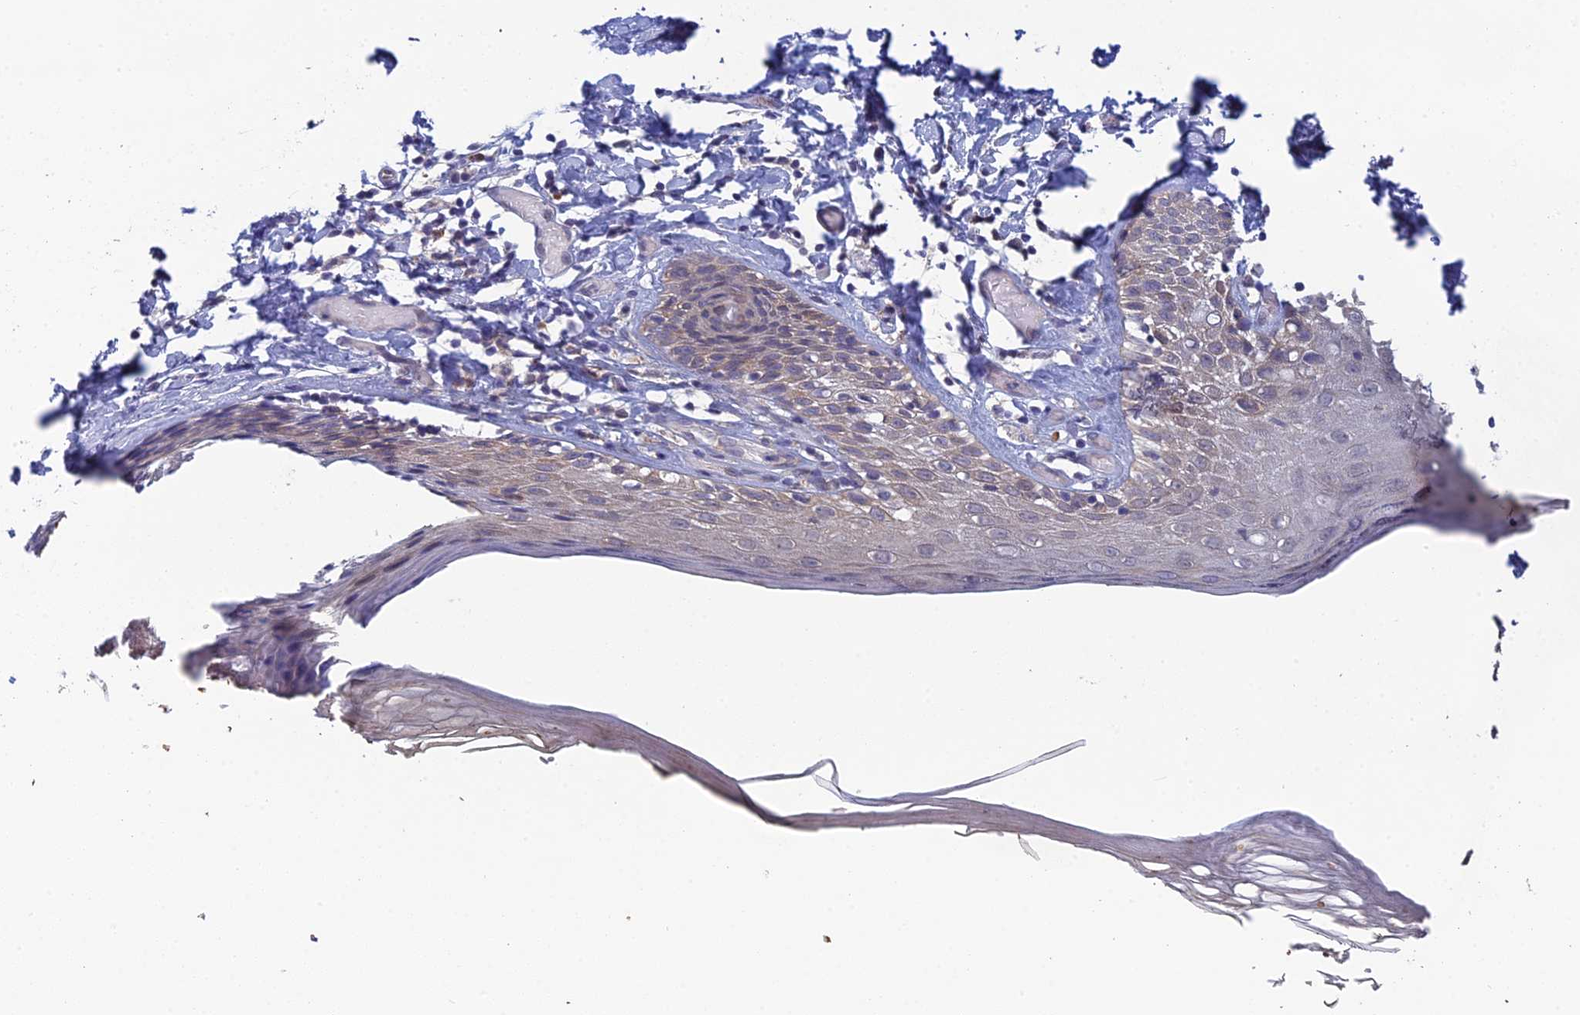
{"staining": {"intensity": "weak", "quantity": "25%-75%", "location": "cytoplasmic/membranous"}, "tissue": "skin", "cell_type": "Epidermal cells", "image_type": "normal", "snomed": [{"axis": "morphology", "description": "Normal tissue, NOS"}, {"axis": "topography", "description": "Adipose tissue"}, {"axis": "topography", "description": "Vascular tissue"}, {"axis": "topography", "description": "Vulva"}, {"axis": "topography", "description": "Peripheral nerve tissue"}], "caption": "Protein expression analysis of normal human skin reveals weak cytoplasmic/membranous expression in about 25%-75% of epidermal cells.", "gene": "SRA1", "patient": {"sex": "female", "age": 86}}